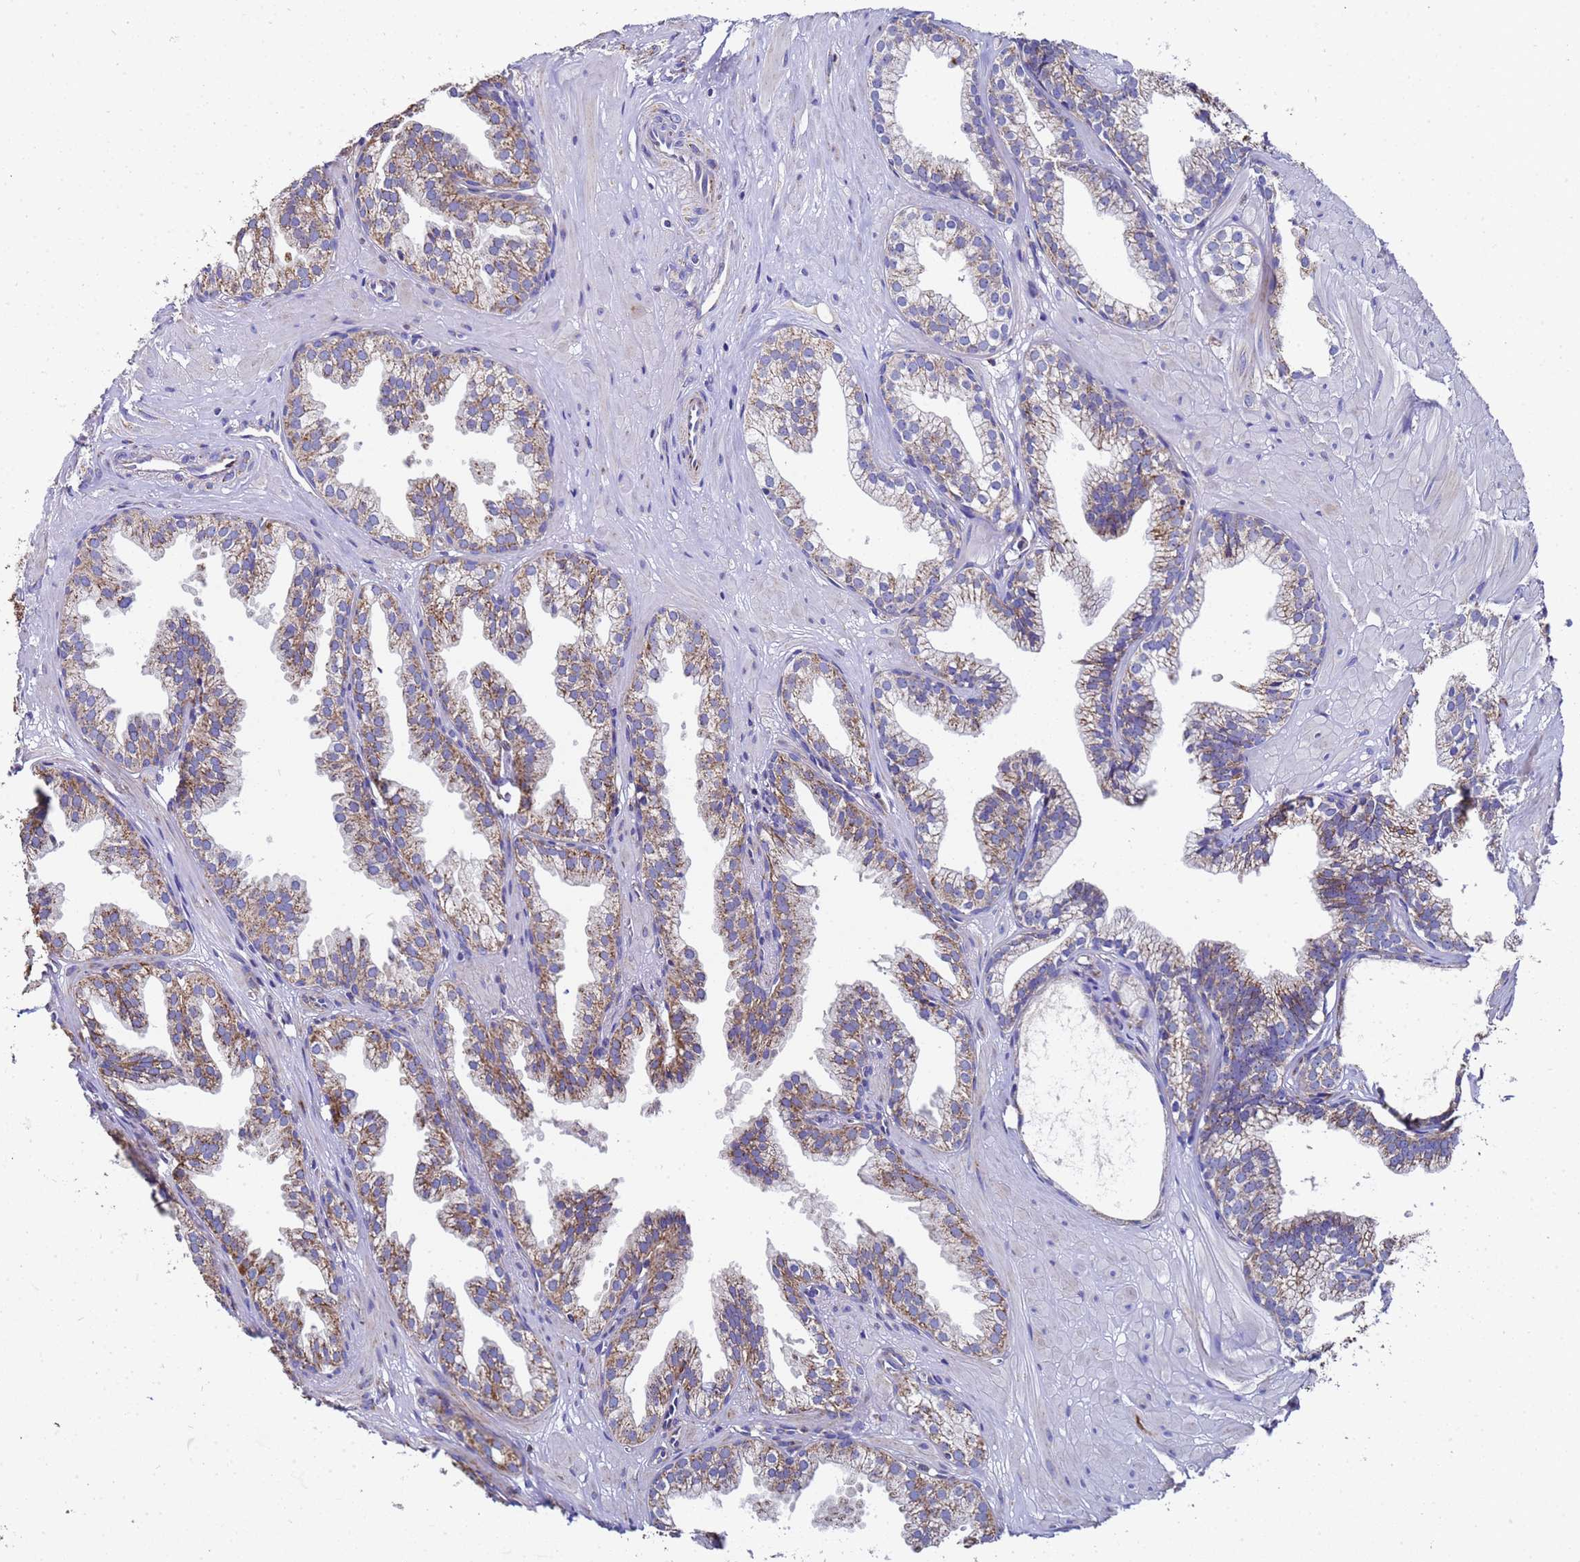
{"staining": {"intensity": "moderate", "quantity": ">75%", "location": "cytoplasmic/membranous"}, "tissue": "prostate", "cell_type": "Glandular cells", "image_type": "normal", "snomed": [{"axis": "morphology", "description": "Normal tissue, NOS"}, {"axis": "topography", "description": "Prostate"}, {"axis": "topography", "description": "Peripheral nerve tissue"}], "caption": "Immunohistochemistry photomicrograph of benign prostate: human prostate stained using immunohistochemistry exhibits medium levels of moderate protein expression localized specifically in the cytoplasmic/membranous of glandular cells, appearing as a cytoplasmic/membranous brown color.", "gene": "MRPS12", "patient": {"sex": "male", "age": 55}}